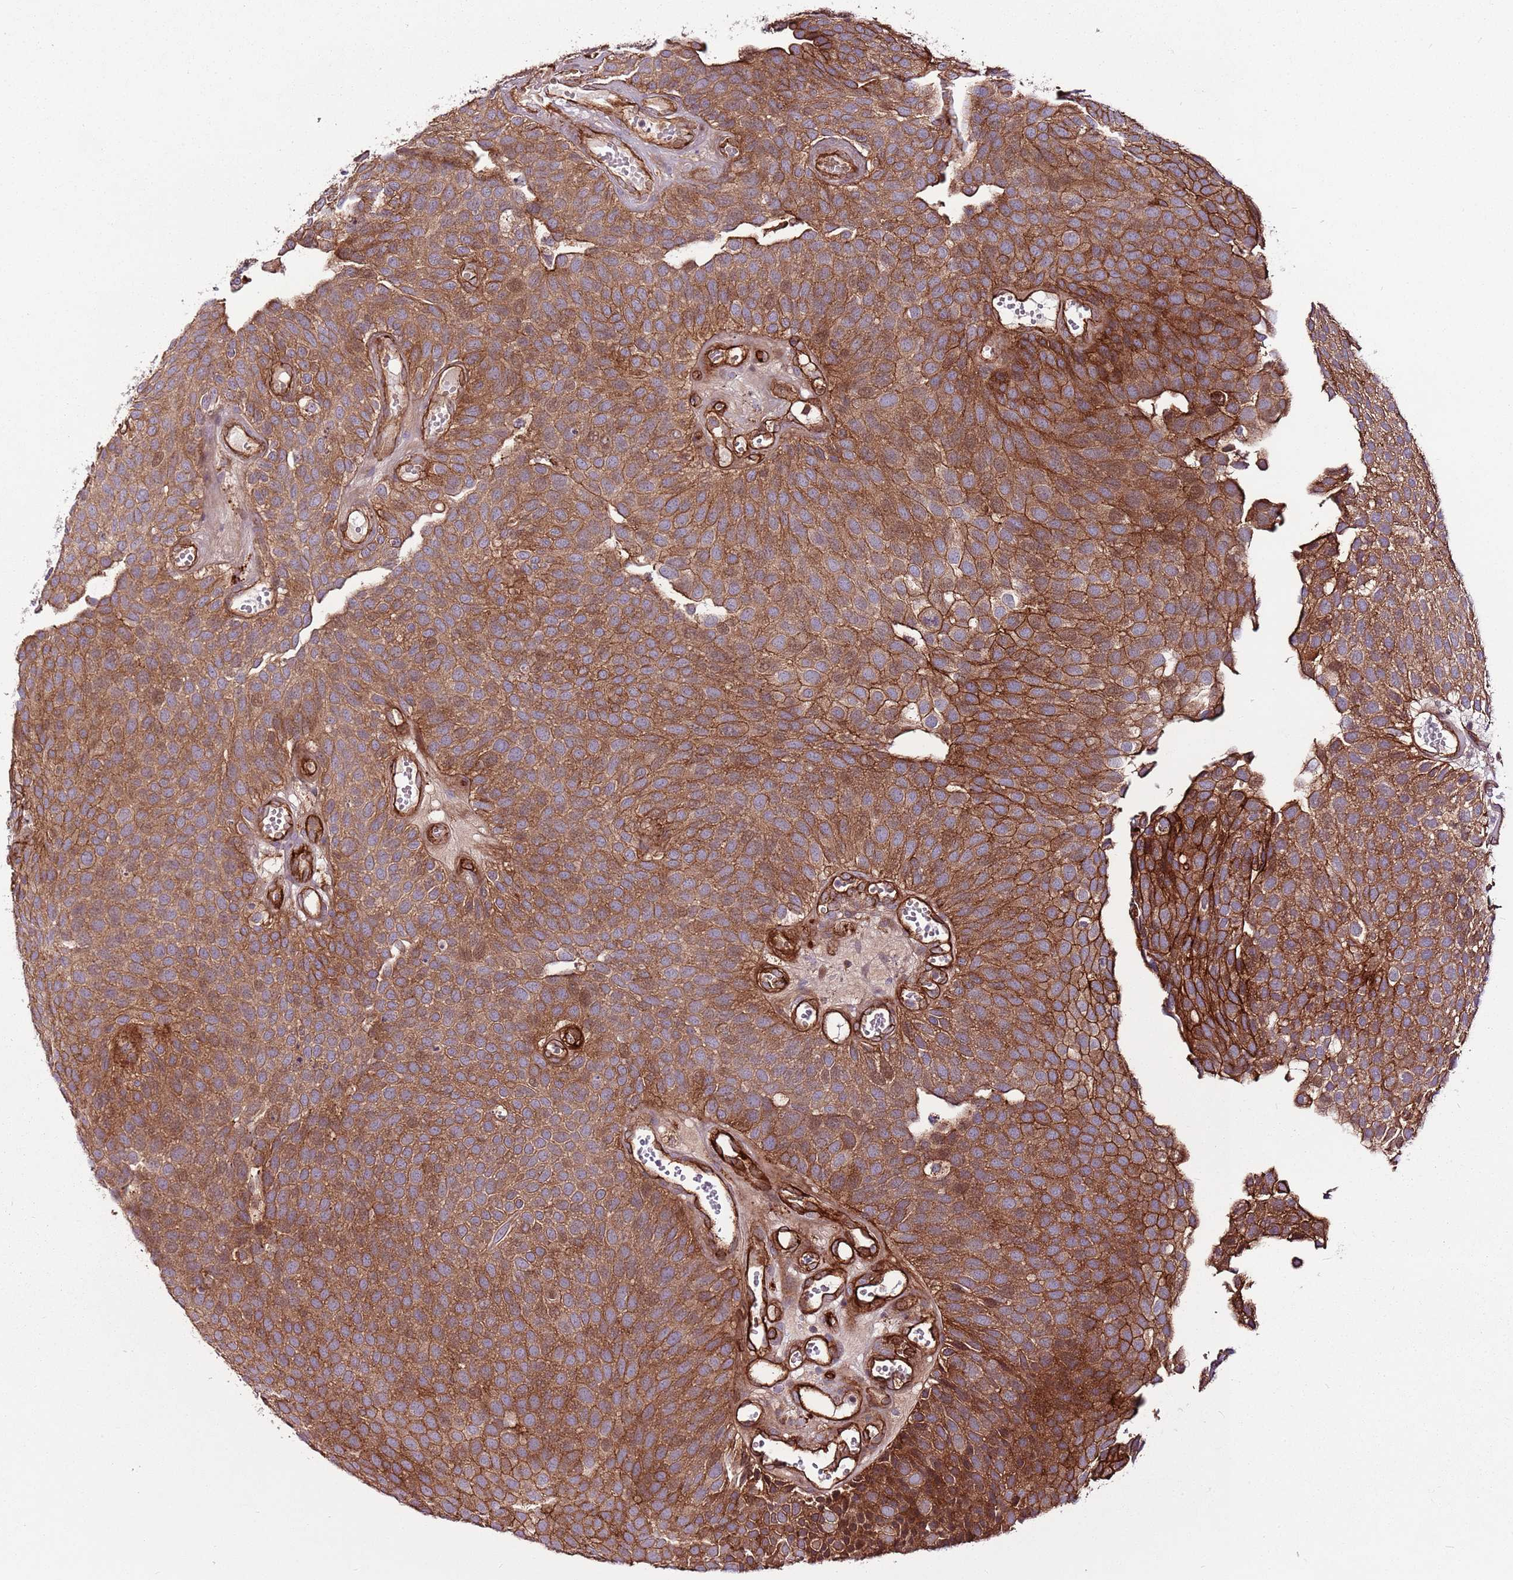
{"staining": {"intensity": "strong", "quantity": ">75%", "location": "cytoplasmic/membranous"}, "tissue": "urothelial cancer", "cell_type": "Tumor cells", "image_type": "cancer", "snomed": [{"axis": "morphology", "description": "Urothelial carcinoma, Low grade"}, {"axis": "topography", "description": "Urinary bladder"}], "caption": "Approximately >75% of tumor cells in urothelial cancer demonstrate strong cytoplasmic/membranous protein staining as visualized by brown immunohistochemical staining.", "gene": "ZNF827", "patient": {"sex": "male", "age": 89}}